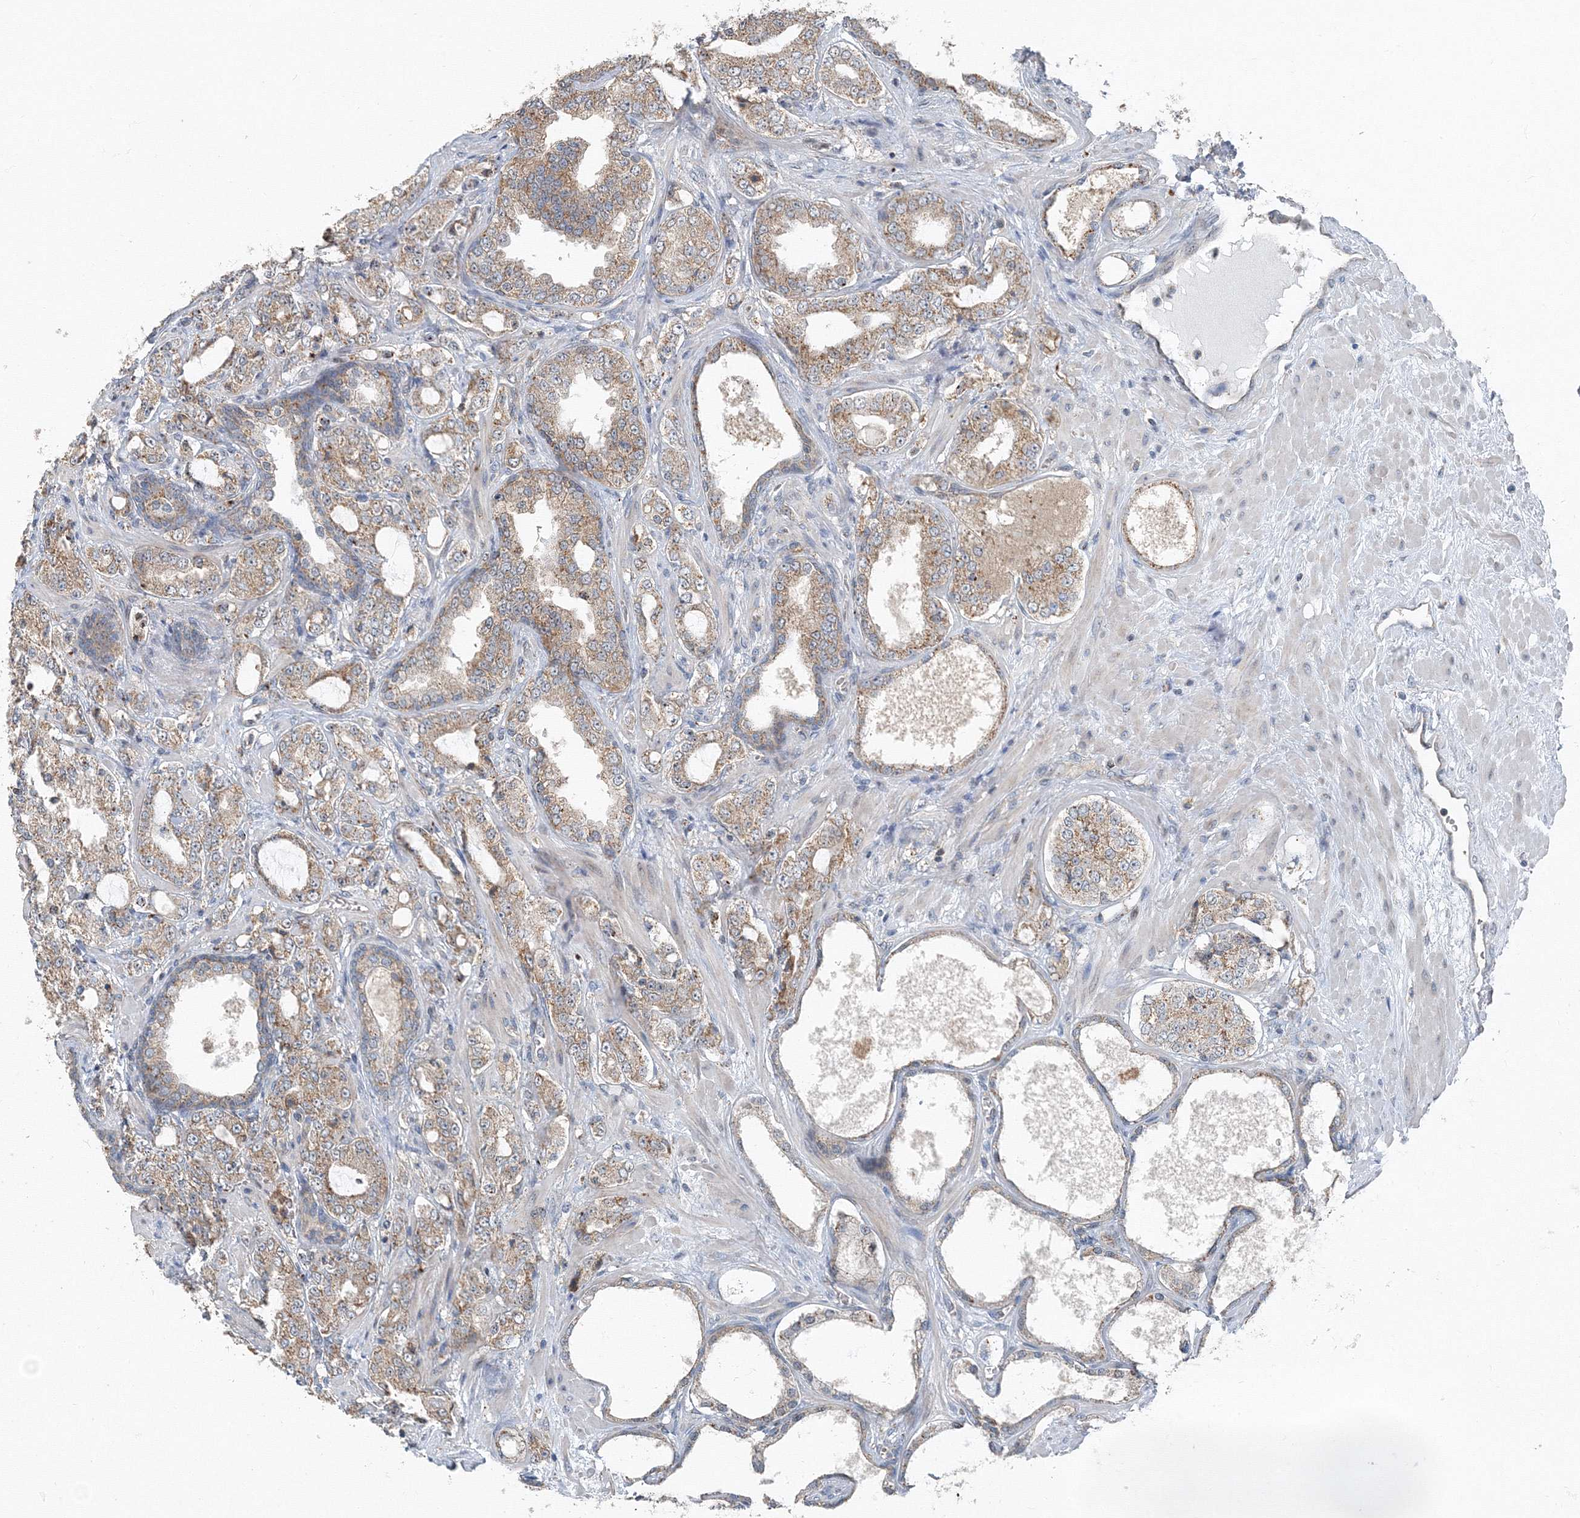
{"staining": {"intensity": "moderate", "quantity": ">75%", "location": "cytoplasmic/membranous"}, "tissue": "prostate cancer", "cell_type": "Tumor cells", "image_type": "cancer", "snomed": [{"axis": "morphology", "description": "Adenocarcinoma, High grade"}, {"axis": "topography", "description": "Prostate"}], "caption": "An image of prostate cancer (high-grade adenocarcinoma) stained for a protein shows moderate cytoplasmic/membranous brown staining in tumor cells. (DAB IHC with brightfield microscopy, high magnification).", "gene": "AASDH", "patient": {"sex": "male", "age": 64}}